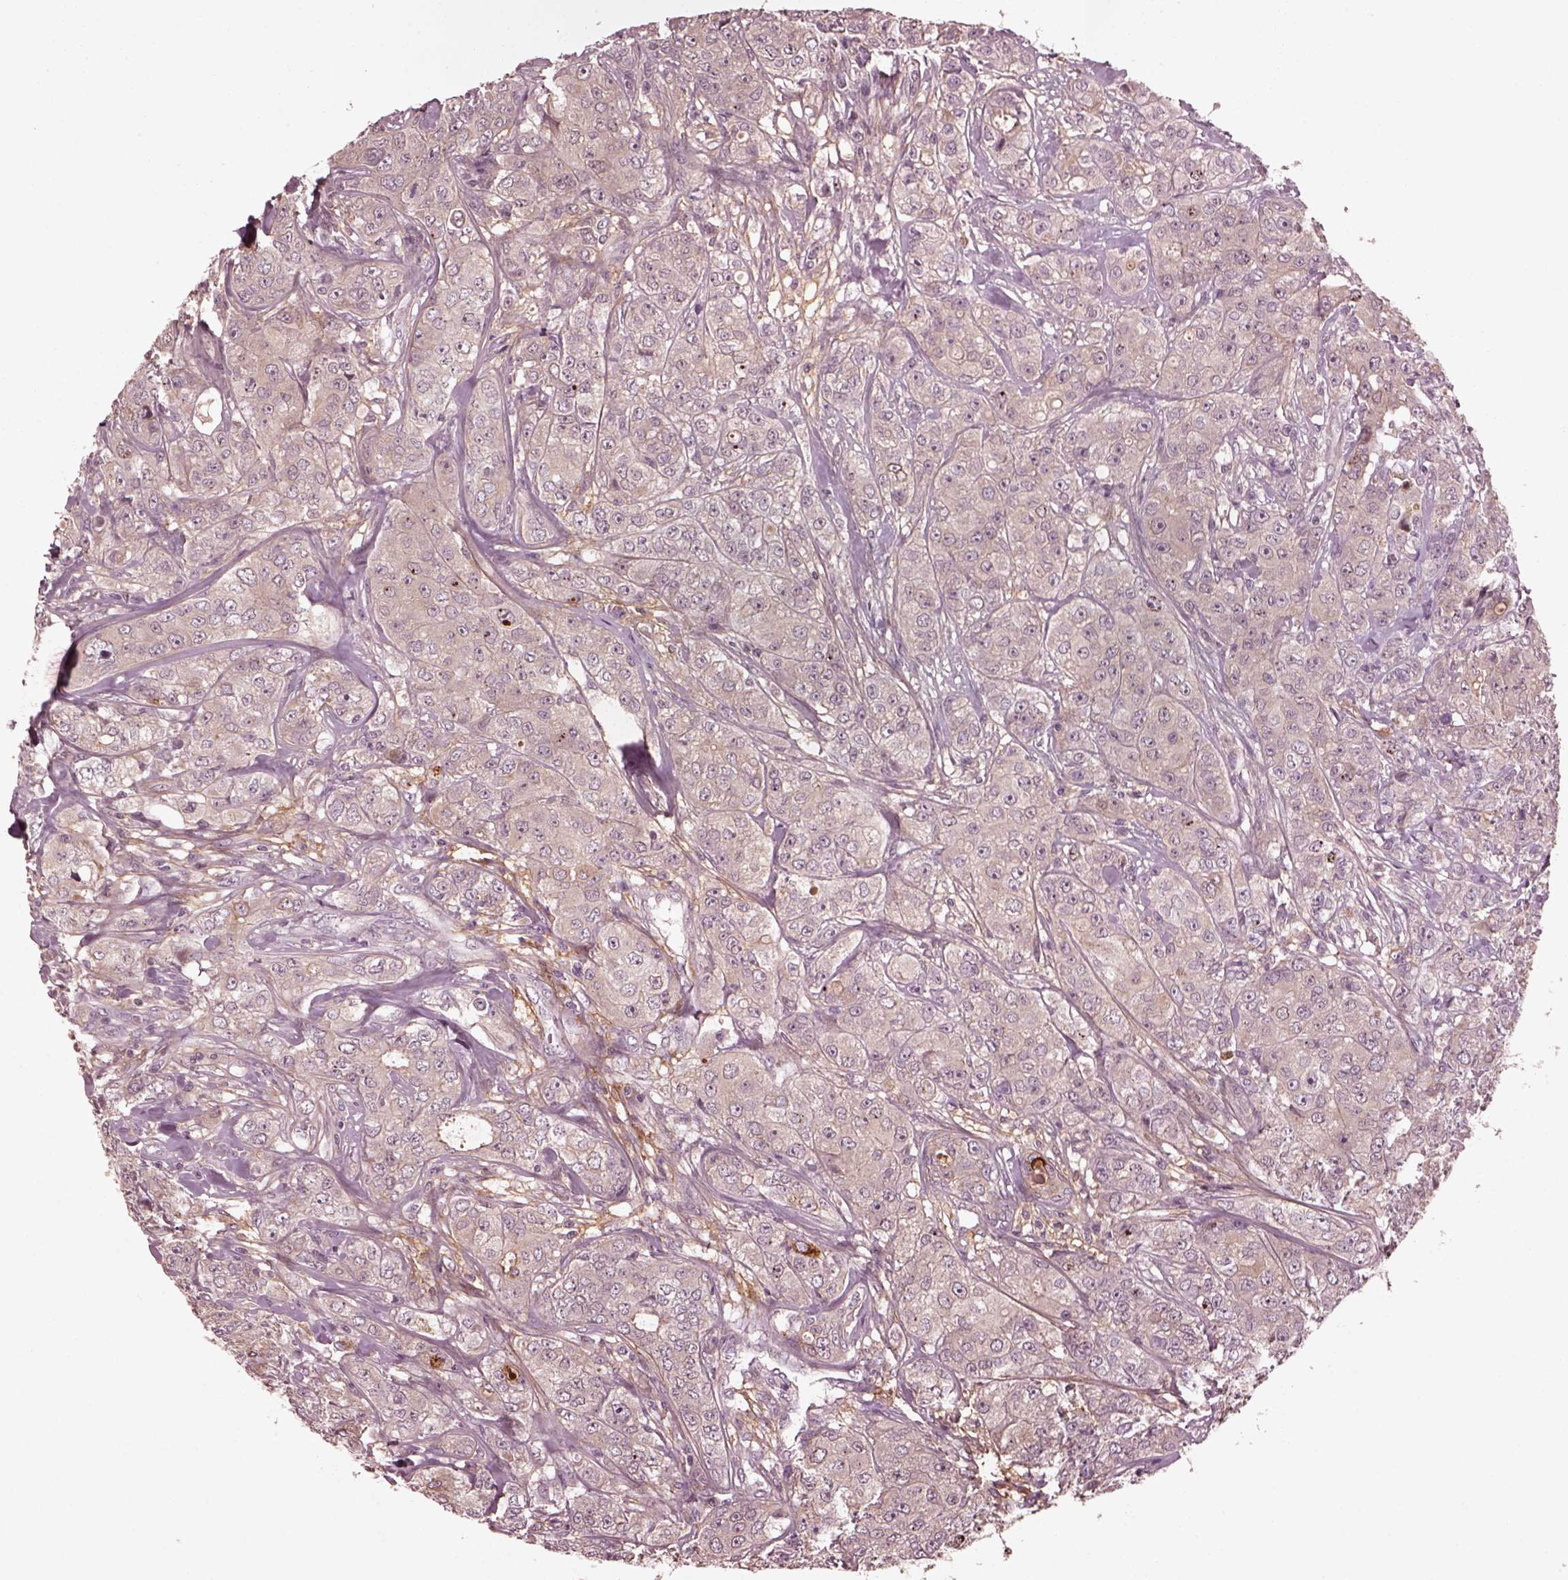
{"staining": {"intensity": "weak", "quantity": "<25%", "location": "cytoplasmic/membranous"}, "tissue": "breast cancer", "cell_type": "Tumor cells", "image_type": "cancer", "snomed": [{"axis": "morphology", "description": "Duct carcinoma"}, {"axis": "topography", "description": "Breast"}], "caption": "IHC image of human breast invasive ductal carcinoma stained for a protein (brown), which demonstrates no staining in tumor cells. Nuclei are stained in blue.", "gene": "EFEMP1", "patient": {"sex": "female", "age": 43}}